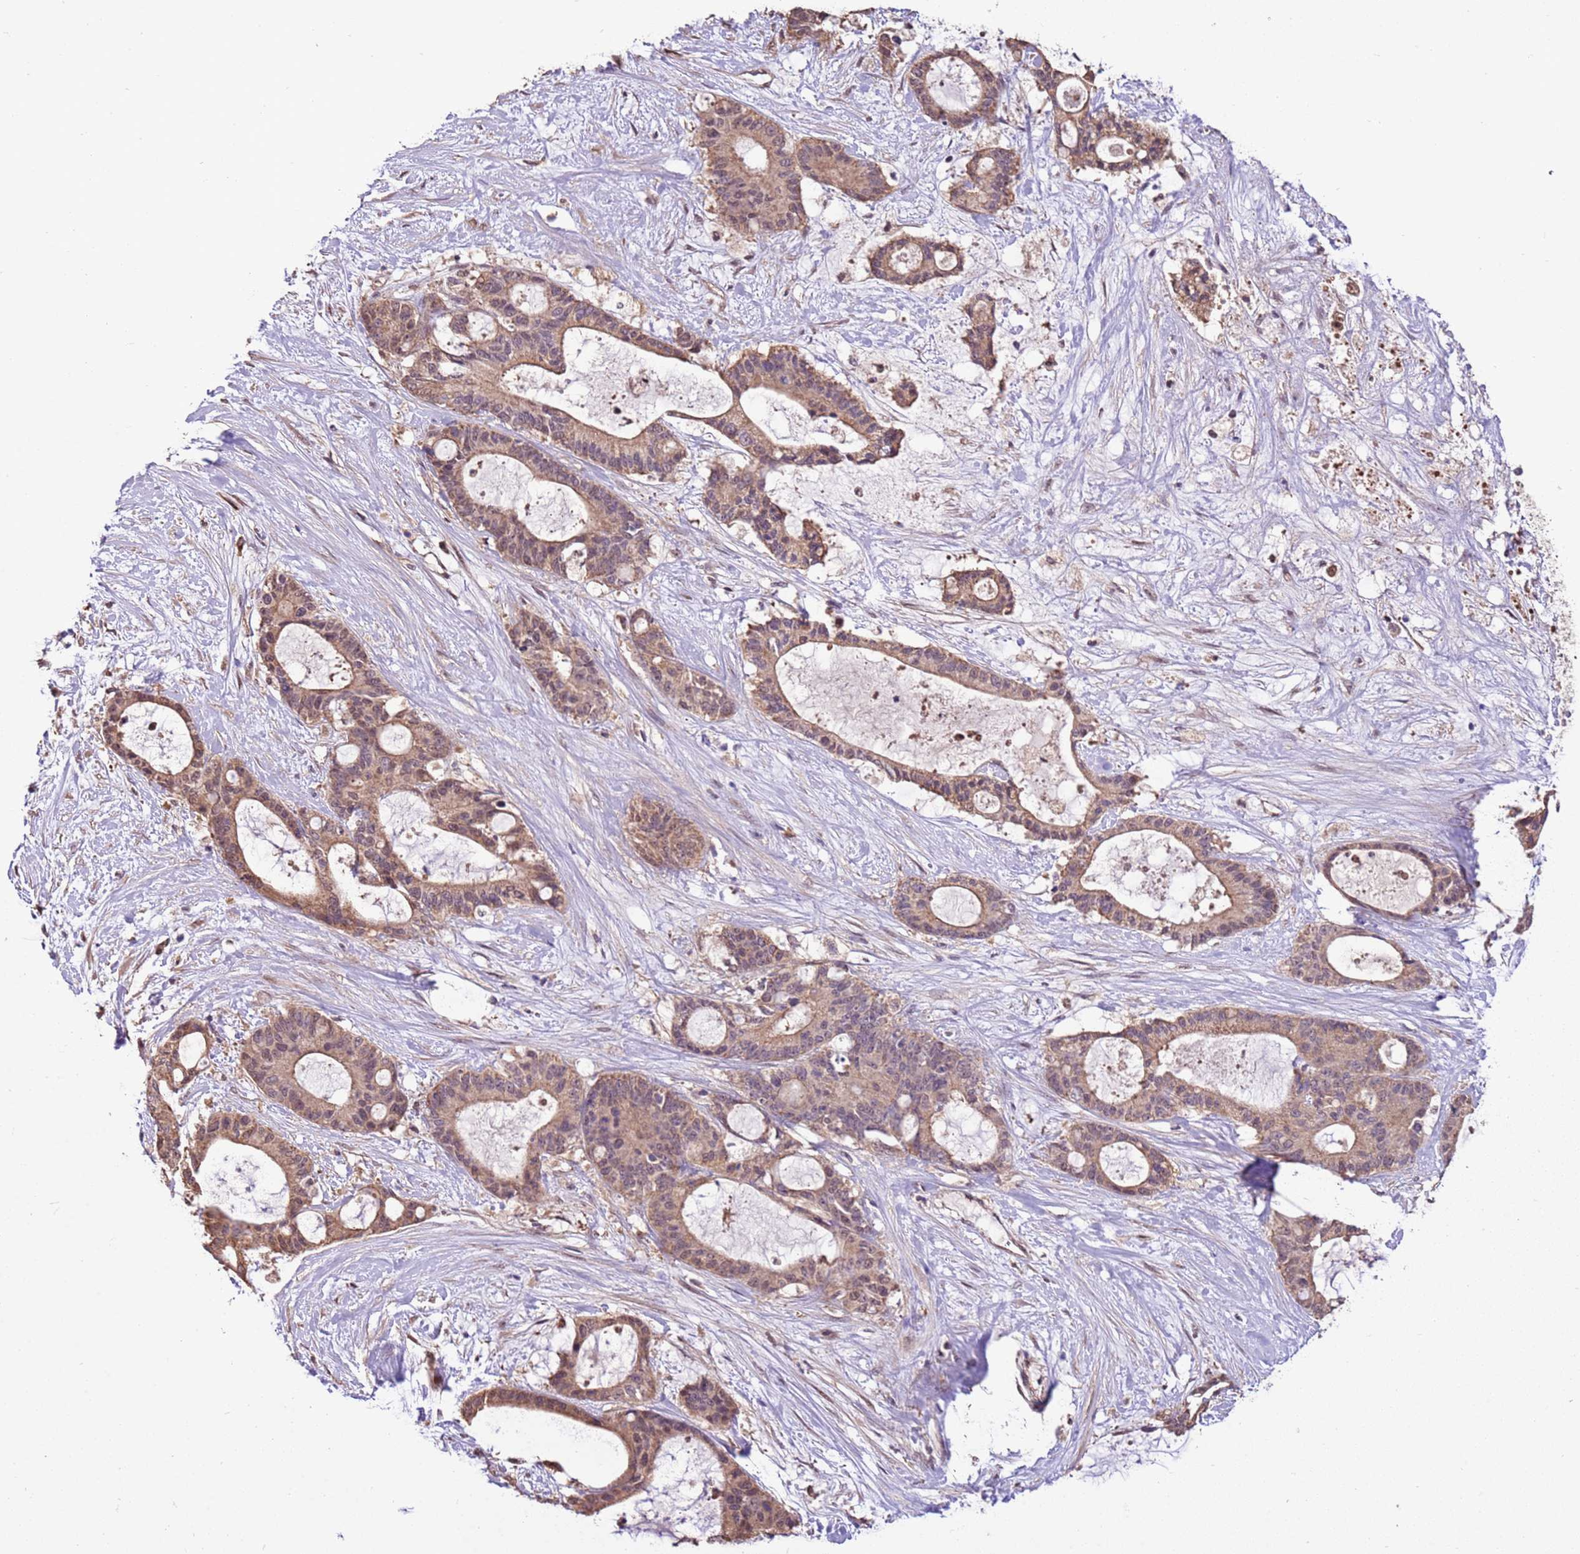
{"staining": {"intensity": "weak", "quantity": ">75%", "location": "cytoplasmic/membranous,nuclear"}, "tissue": "liver cancer", "cell_type": "Tumor cells", "image_type": "cancer", "snomed": [{"axis": "morphology", "description": "Normal tissue, NOS"}, {"axis": "morphology", "description": "Cholangiocarcinoma"}, {"axis": "topography", "description": "Liver"}, {"axis": "topography", "description": "Peripheral nerve tissue"}], "caption": "Human liver cancer (cholangiocarcinoma) stained with a protein marker reveals weak staining in tumor cells.", "gene": "BBS5", "patient": {"sex": "female", "age": 73}}